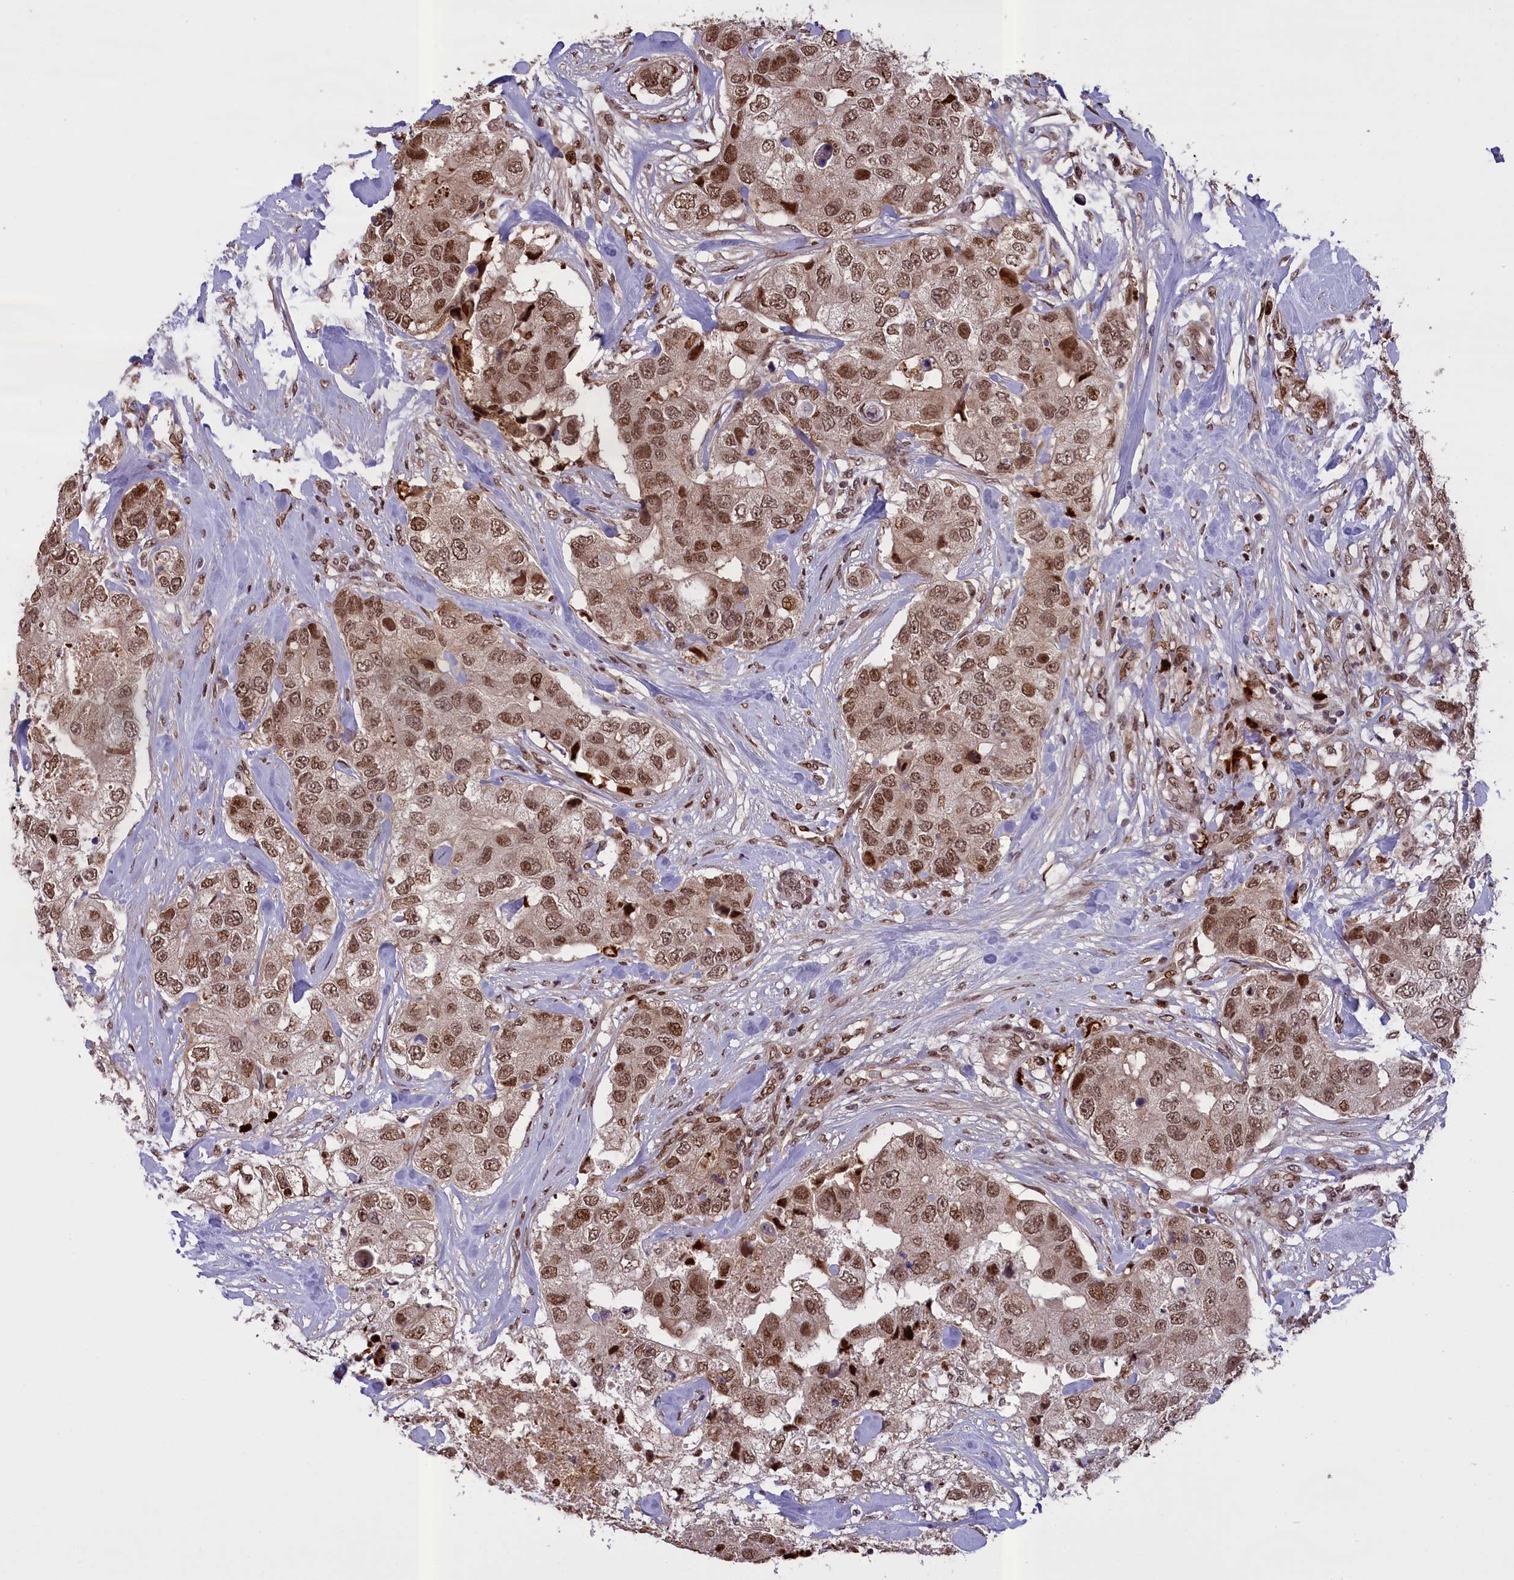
{"staining": {"intensity": "moderate", "quantity": ">75%", "location": "nuclear"}, "tissue": "breast cancer", "cell_type": "Tumor cells", "image_type": "cancer", "snomed": [{"axis": "morphology", "description": "Duct carcinoma"}, {"axis": "topography", "description": "Breast"}], "caption": "A histopathology image showing moderate nuclear positivity in approximately >75% of tumor cells in breast cancer (intraductal carcinoma), as visualized by brown immunohistochemical staining.", "gene": "RELB", "patient": {"sex": "female", "age": 62}}